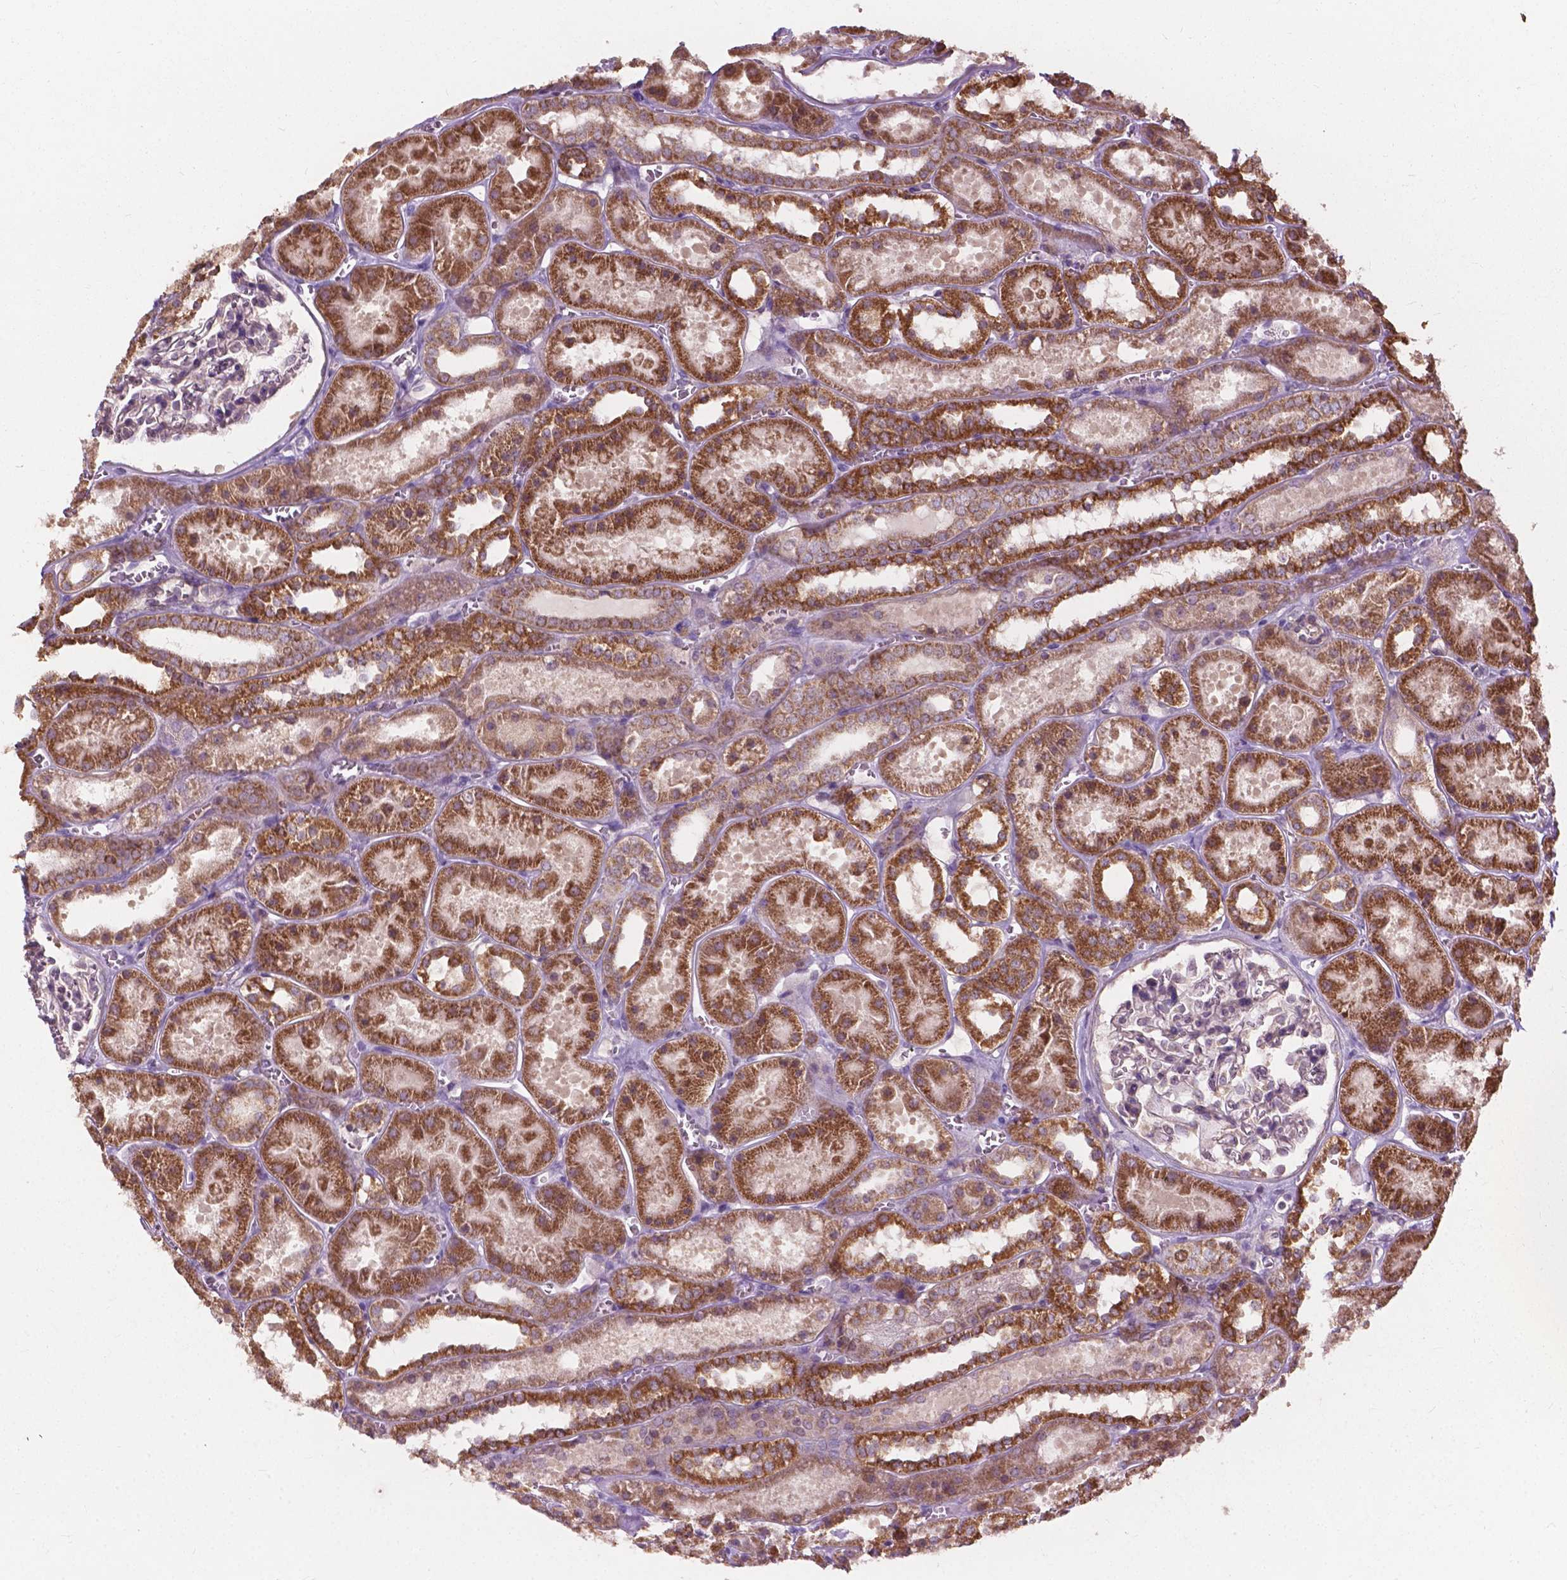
{"staining": {"intensity": "negative", "quantity": "none", "location": "none"}, "tissue": "kidney", "cell_type": "Cells in glomeruli", "image_type": "normal", "snomed": [{"axis": "morphology", "description": "Normal tissue, NOS"}, {"axis": "topography", "description": "Kidney"}], "caption": "This micrograph is of unremarkable kidney stained with immunohistochemistry to label a protein in brown with the nuclei are counter-stained blue. There is no positivity in cells in glomeruli.", "gene": "NDUFA10", "patient": {"sex": "female", "age": 41}}